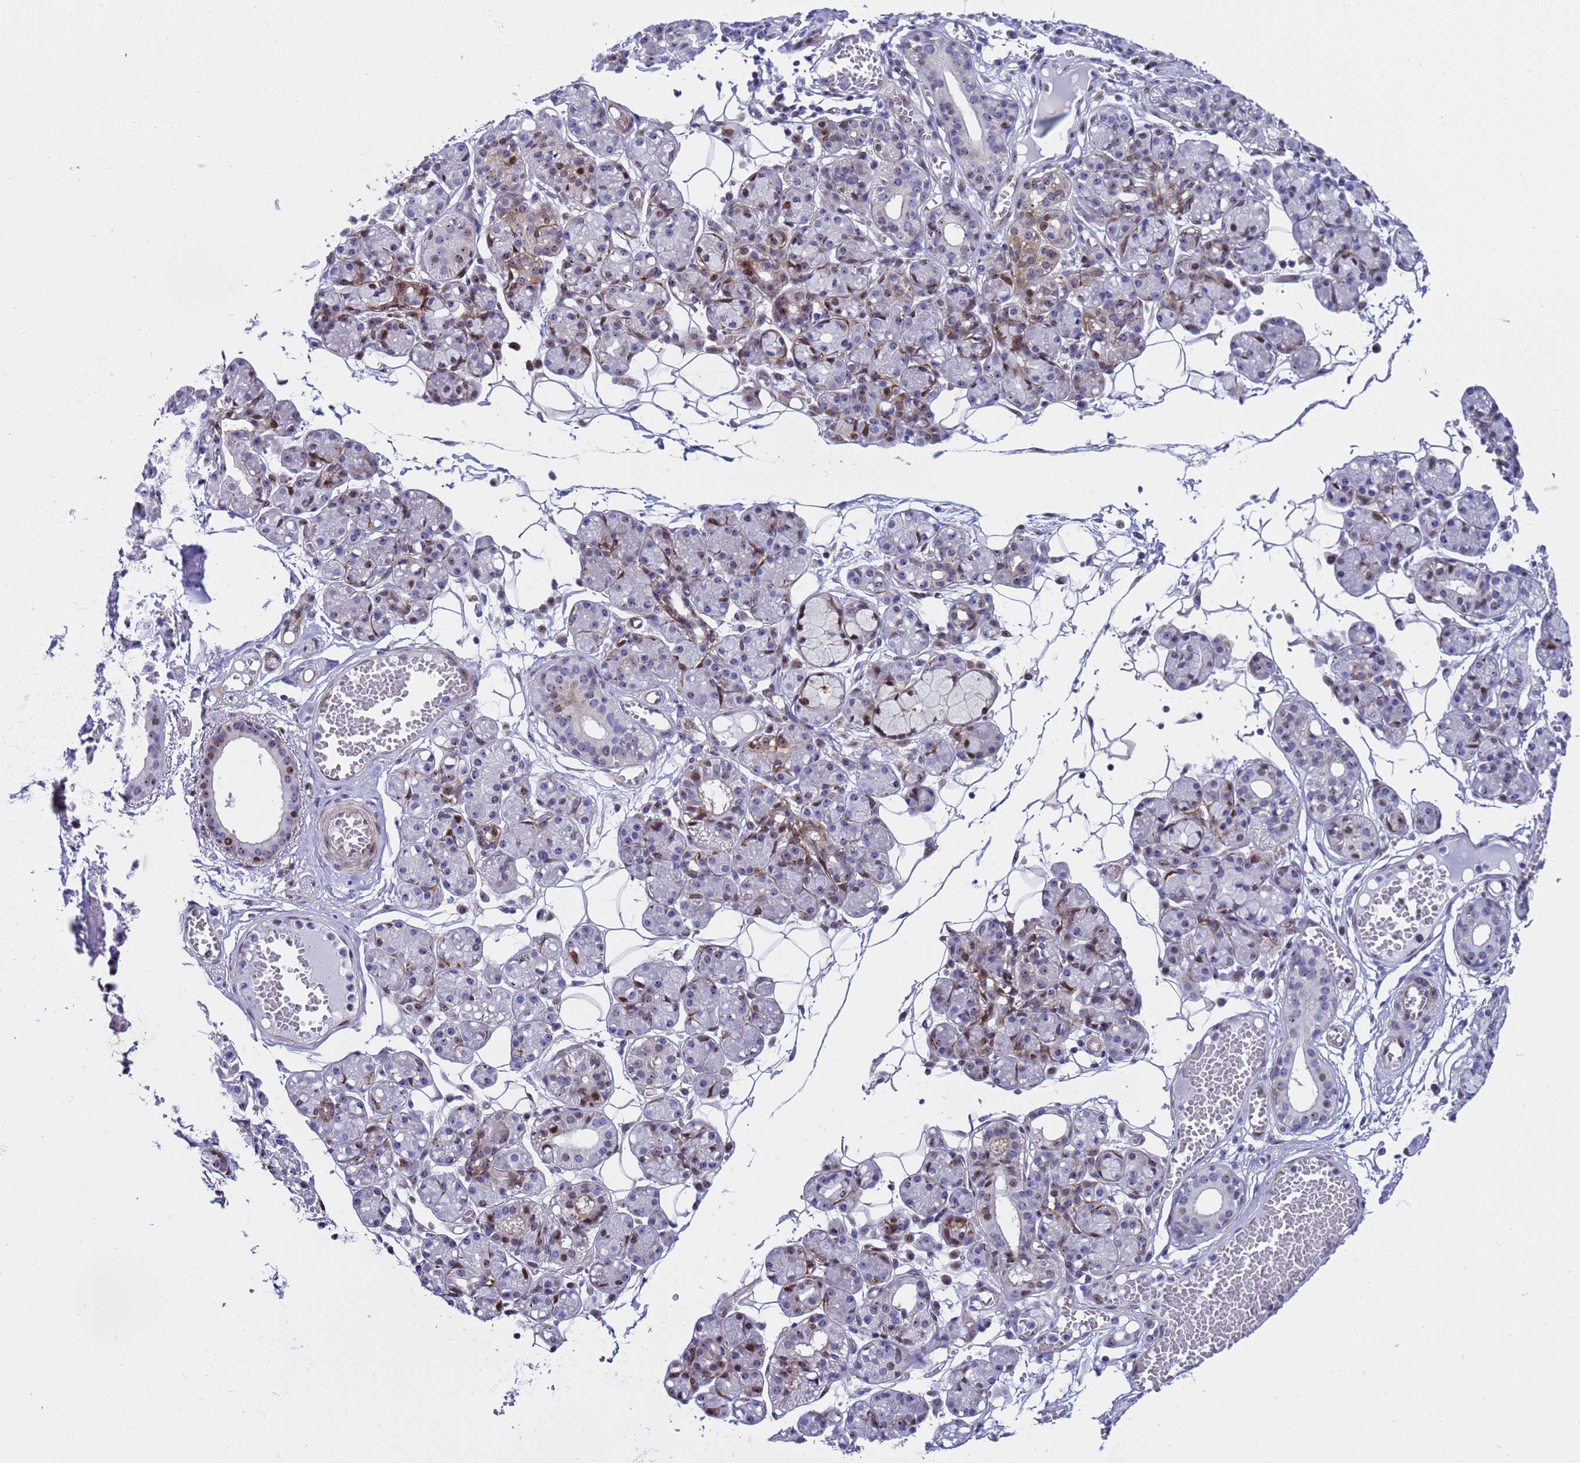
{"staining": {"intensity": "moderate", "quantity": "<25%", "location": "cytoplasmic/membranous,nuclear"}, "tissue": "salivary gland", "cell_type": "Glandular cells", "image_type": "normal", "snomed": [{"axis": "morphology", "description": "Normal tissue, NOS"}, {"axis": "topography", "description": "Salivary gland"}], "caption": "A brown stain shows moderate cytoplasmic/membranous,nuclear staining of a protein in glandular cells of benign salivary gland. (brown staining indicates protein expression, while blue staining denotes nuclei).", "gene": "POP5", "patient": {"sex": "male", "age": 63}}